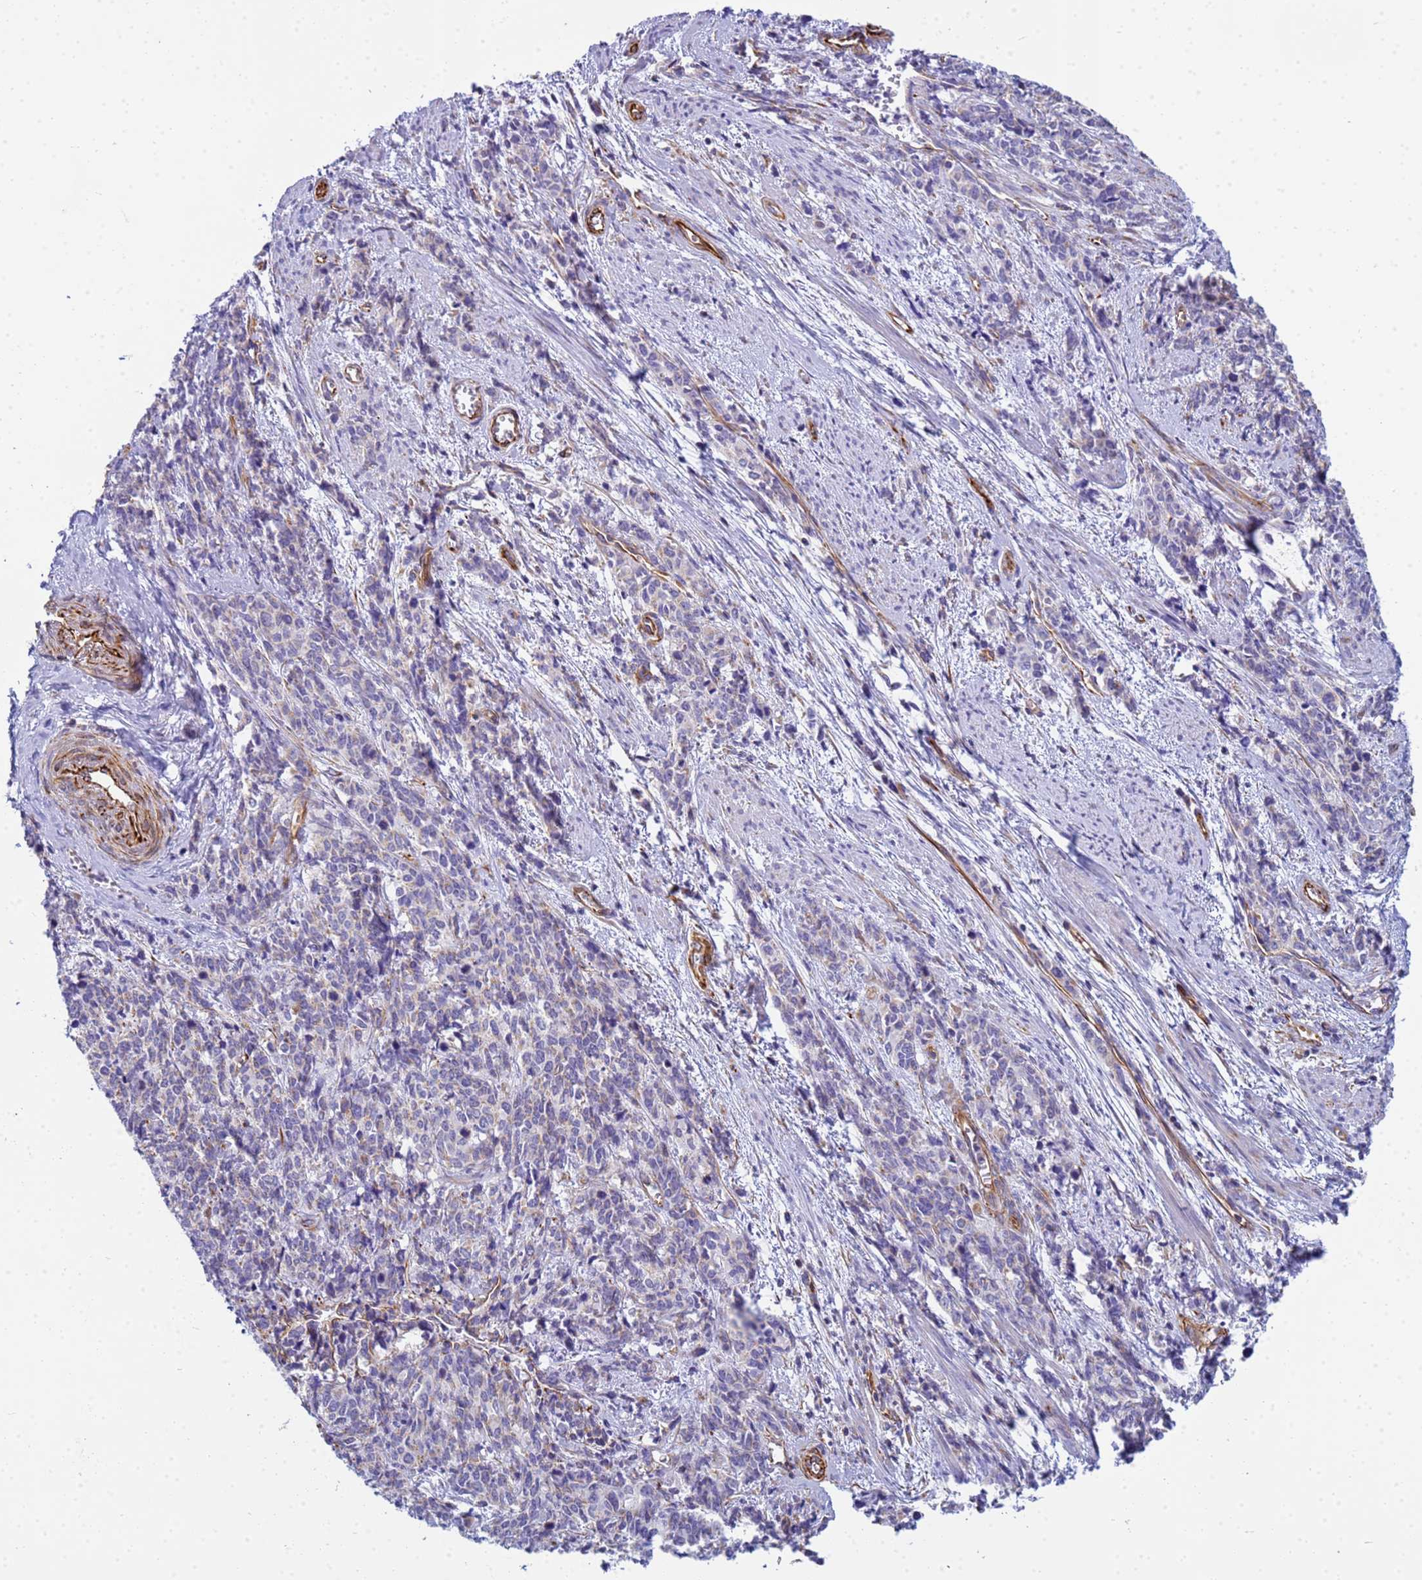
{"staining": {"intensity": "negative", "quantity": "none", "location": "none"}, "tissue": "cervical cancer", "cell_type": "Tumor cells", "image_type": "cancer", "snomed": [{"axis": "morphology", "description": "Squamous cell carcinoma, NOS"}, {"axis": "topography", "description": "Cervix"}], "caption": "An image of human cervical squamous cell carcinoma is negative for staining in tumor cells.", "gene": "UBXN2B", "patient": {"sex": "female", "age": 60}}